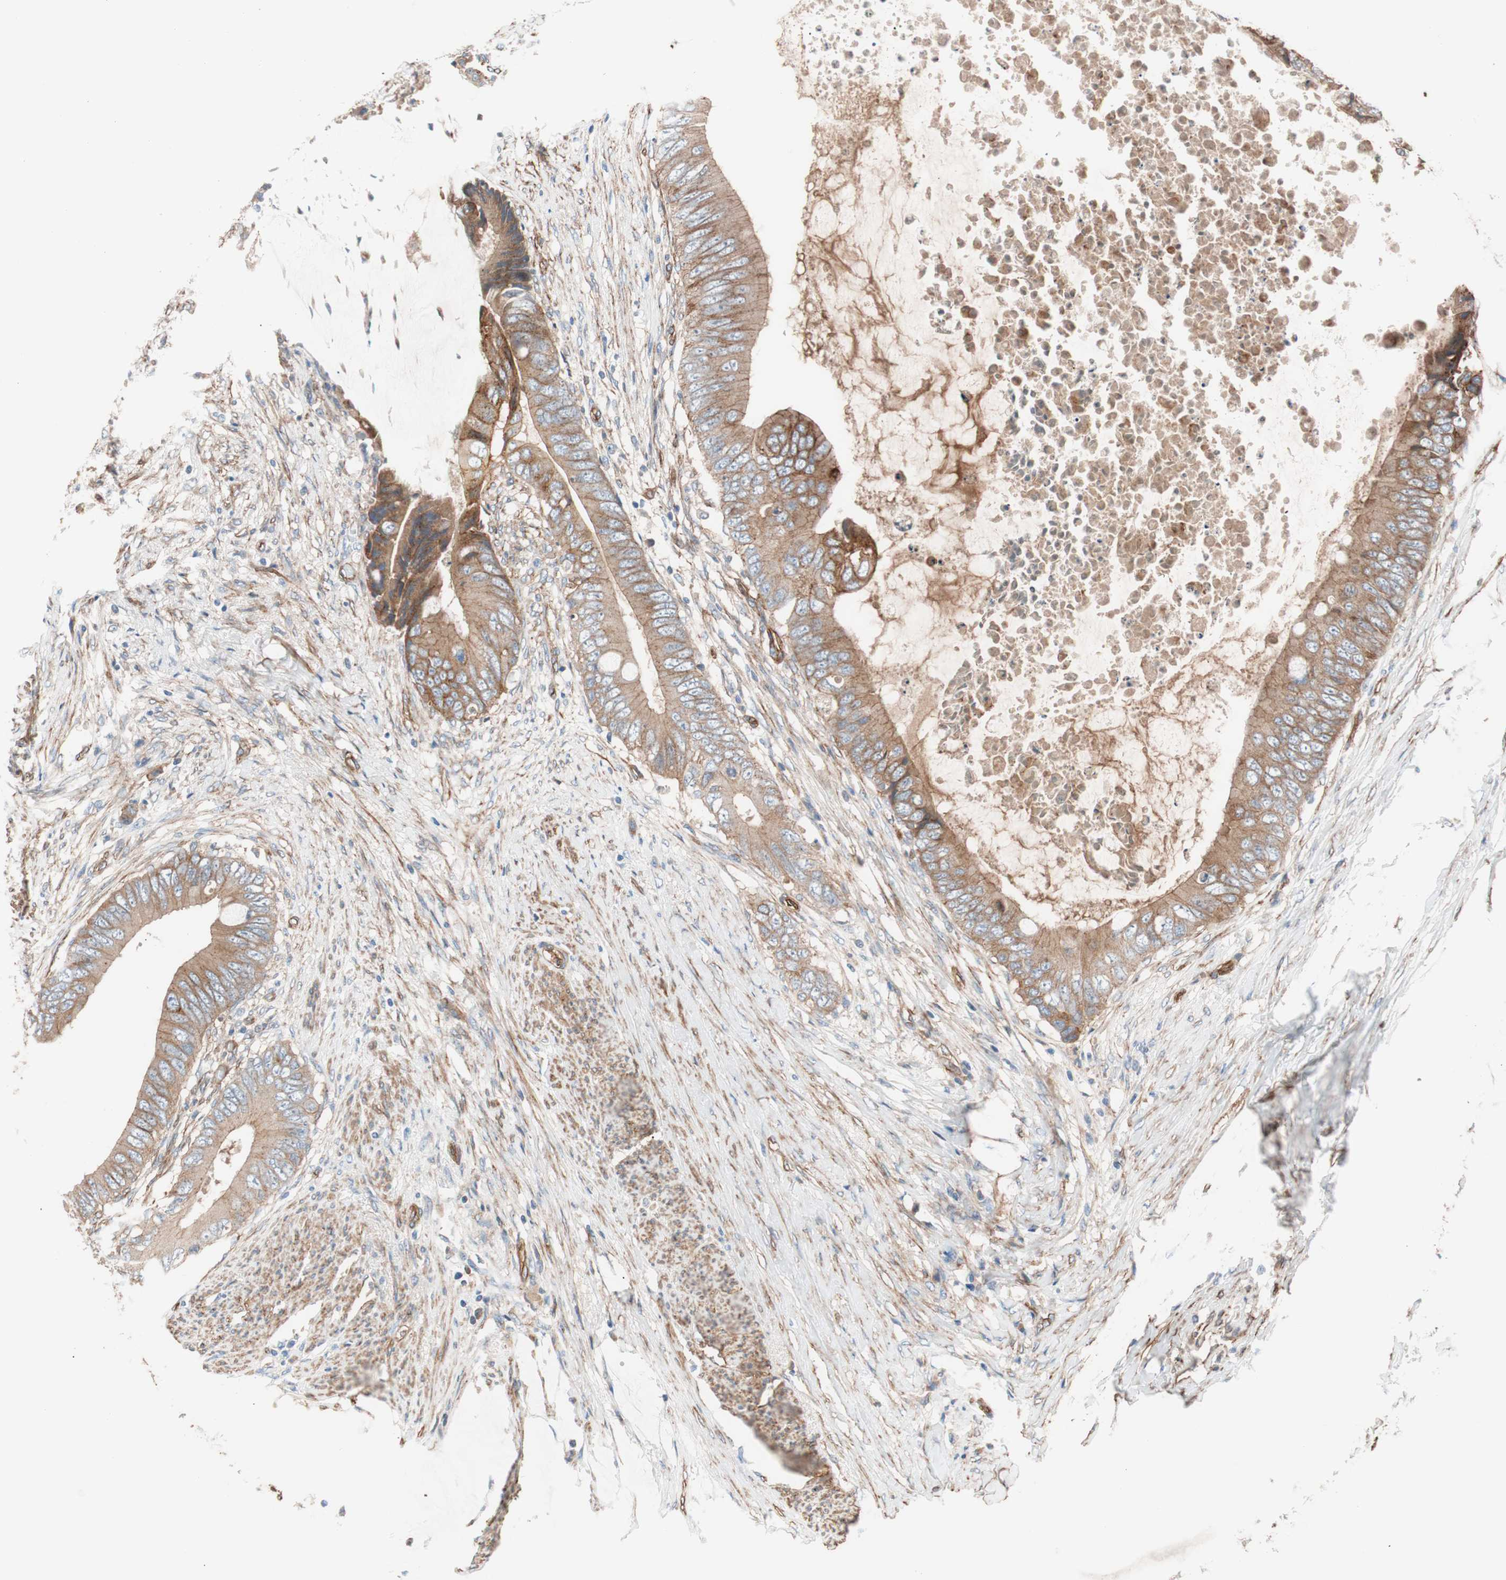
{"staining": {"intensity": "moderate", "quantity": ">75%", "location": "cytoplasmic/membranous"}, "tissue": "colorectal cancer", "cell_type": "Tumor cells", "image_type": "cancer", "snomed": [{"axis": "morphology", "description": "Normal tissue, NOS"}, {"axis": "morphology", "description": "Adenocarcinoma, NOS"}, {"axis": "topography", "description": "Rectum"}, {"axis": "topography", "description": "Peripheral nerve tissue"}], "caption": "Protein expression analysis of human colorectal cancer reveals moderate cytoplasmic/membranous positivity in about >75% of tumor cells.", "gene": "SPINT1", "patient": {"sex": "female", "age": 77}}